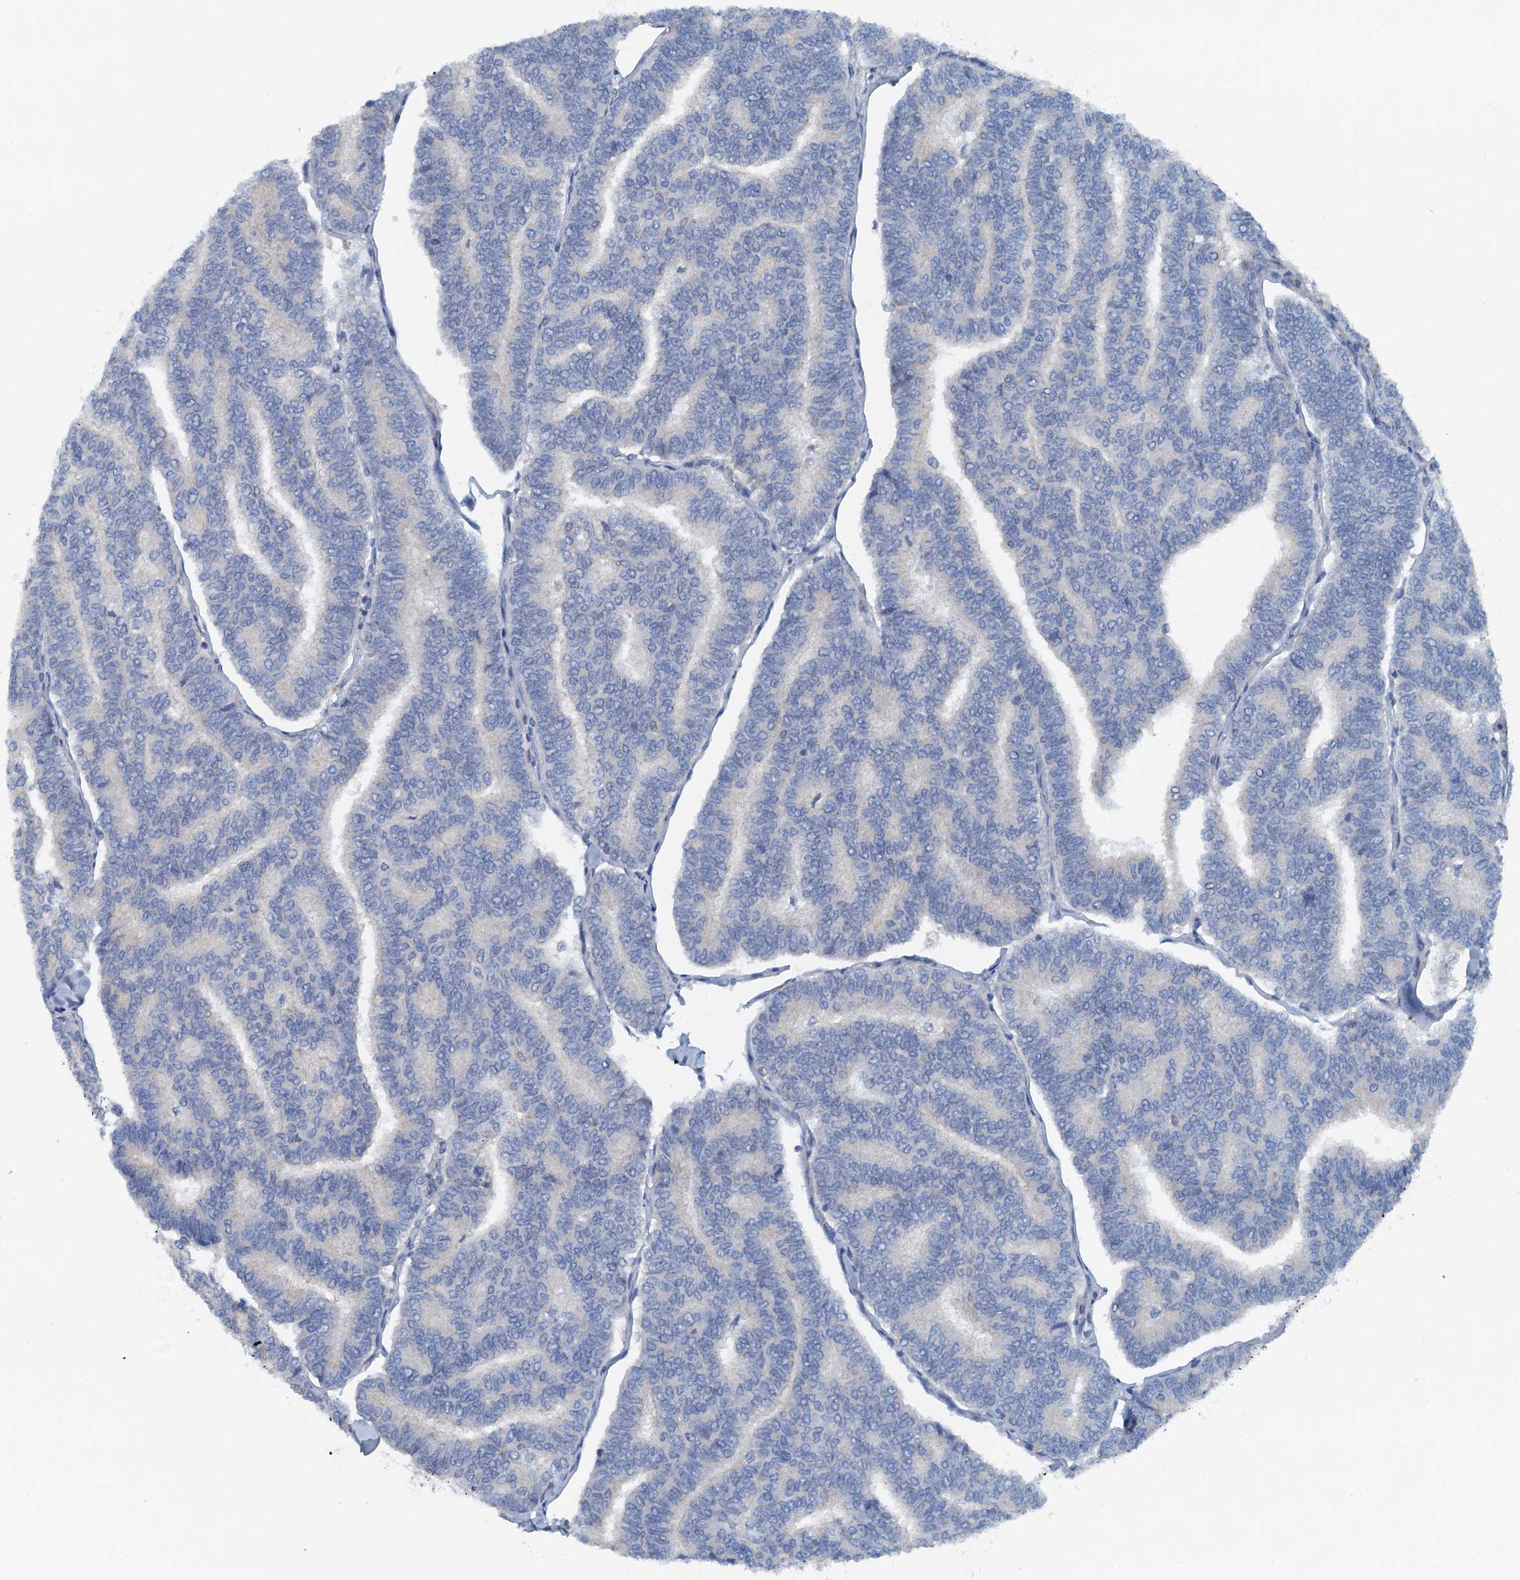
{"staining": {"intensity": "negative", "quantity": "none", "location": "none"}, "tissue": "thyroid cancer", "cell_type": "Tumor cells", "image_type": "cancer", "snomed": [{"axis": "morphology", "description": "Papillary adenocarcinoma, NOS"}, {"axis": "topography", "description": "Thyroid gland"}], "caption": "DAB (3,3'-diaminobenzidine) immunohistochemical staining of thyroid cancer exhibits no significant positivity in tumor cells.", "gene": "THAP10", "patient": {"sex": "female", "age": 35}}